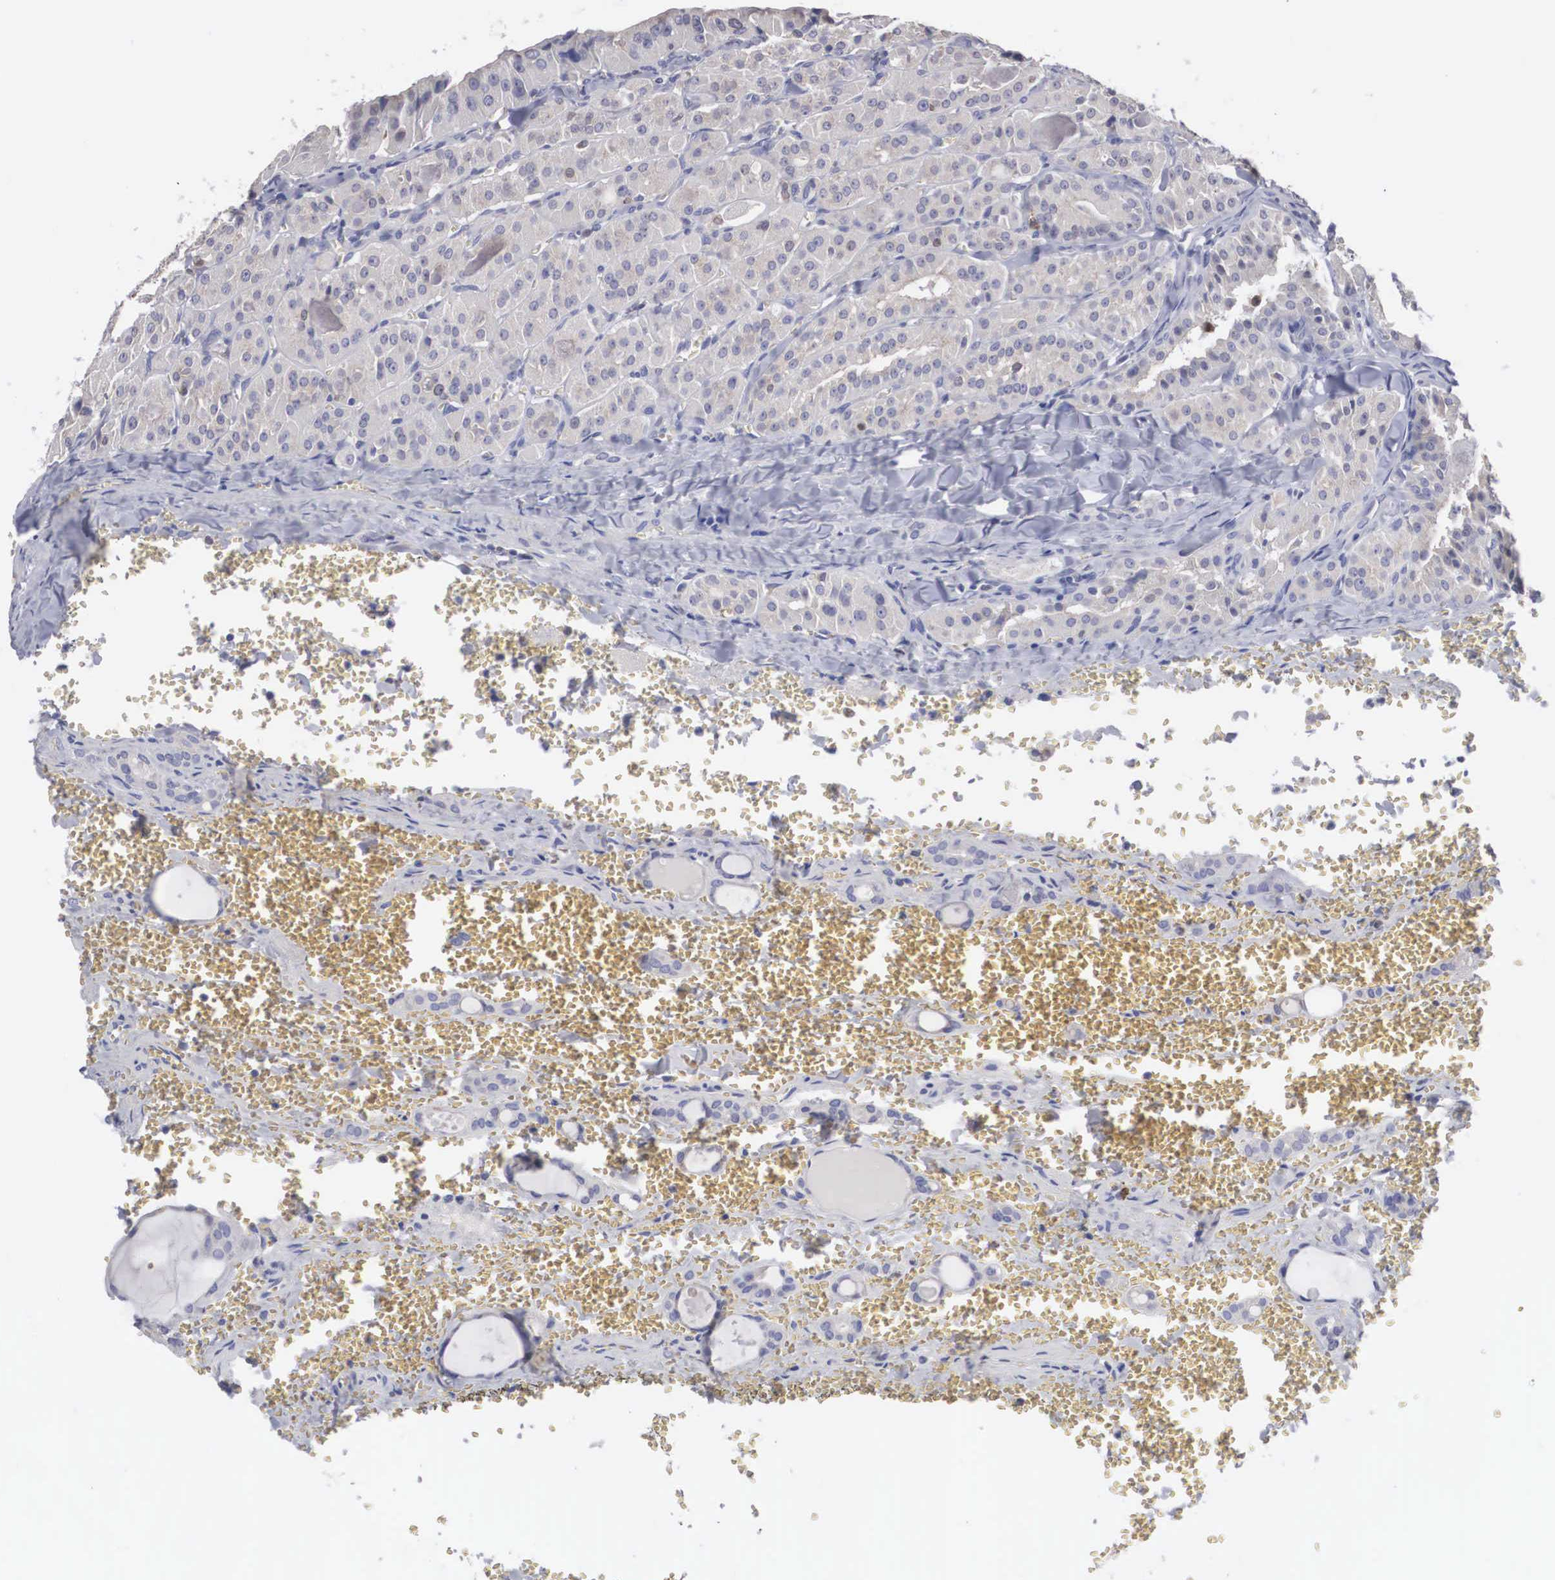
{"staining": {"intensity": "weak", "quantity": "<25%", "location": "cytoplasmic/membranous,nuclear"}, "tissue": "thyroid cancer", "cell_type": "Tumor cells", "image_type": "cancer", "snomed": [{"axis": "morphology", "description": "Carcinoma, NOS"}, {"axis": "topography", "description": "Thyroid gland"}], "caption": "The IHC image has no significant positivity in tumor cells of thyroid cancer (carcinoma) tissue.", "gene": "HMOX1", "patient": {"sex": "male", "age": 76}}